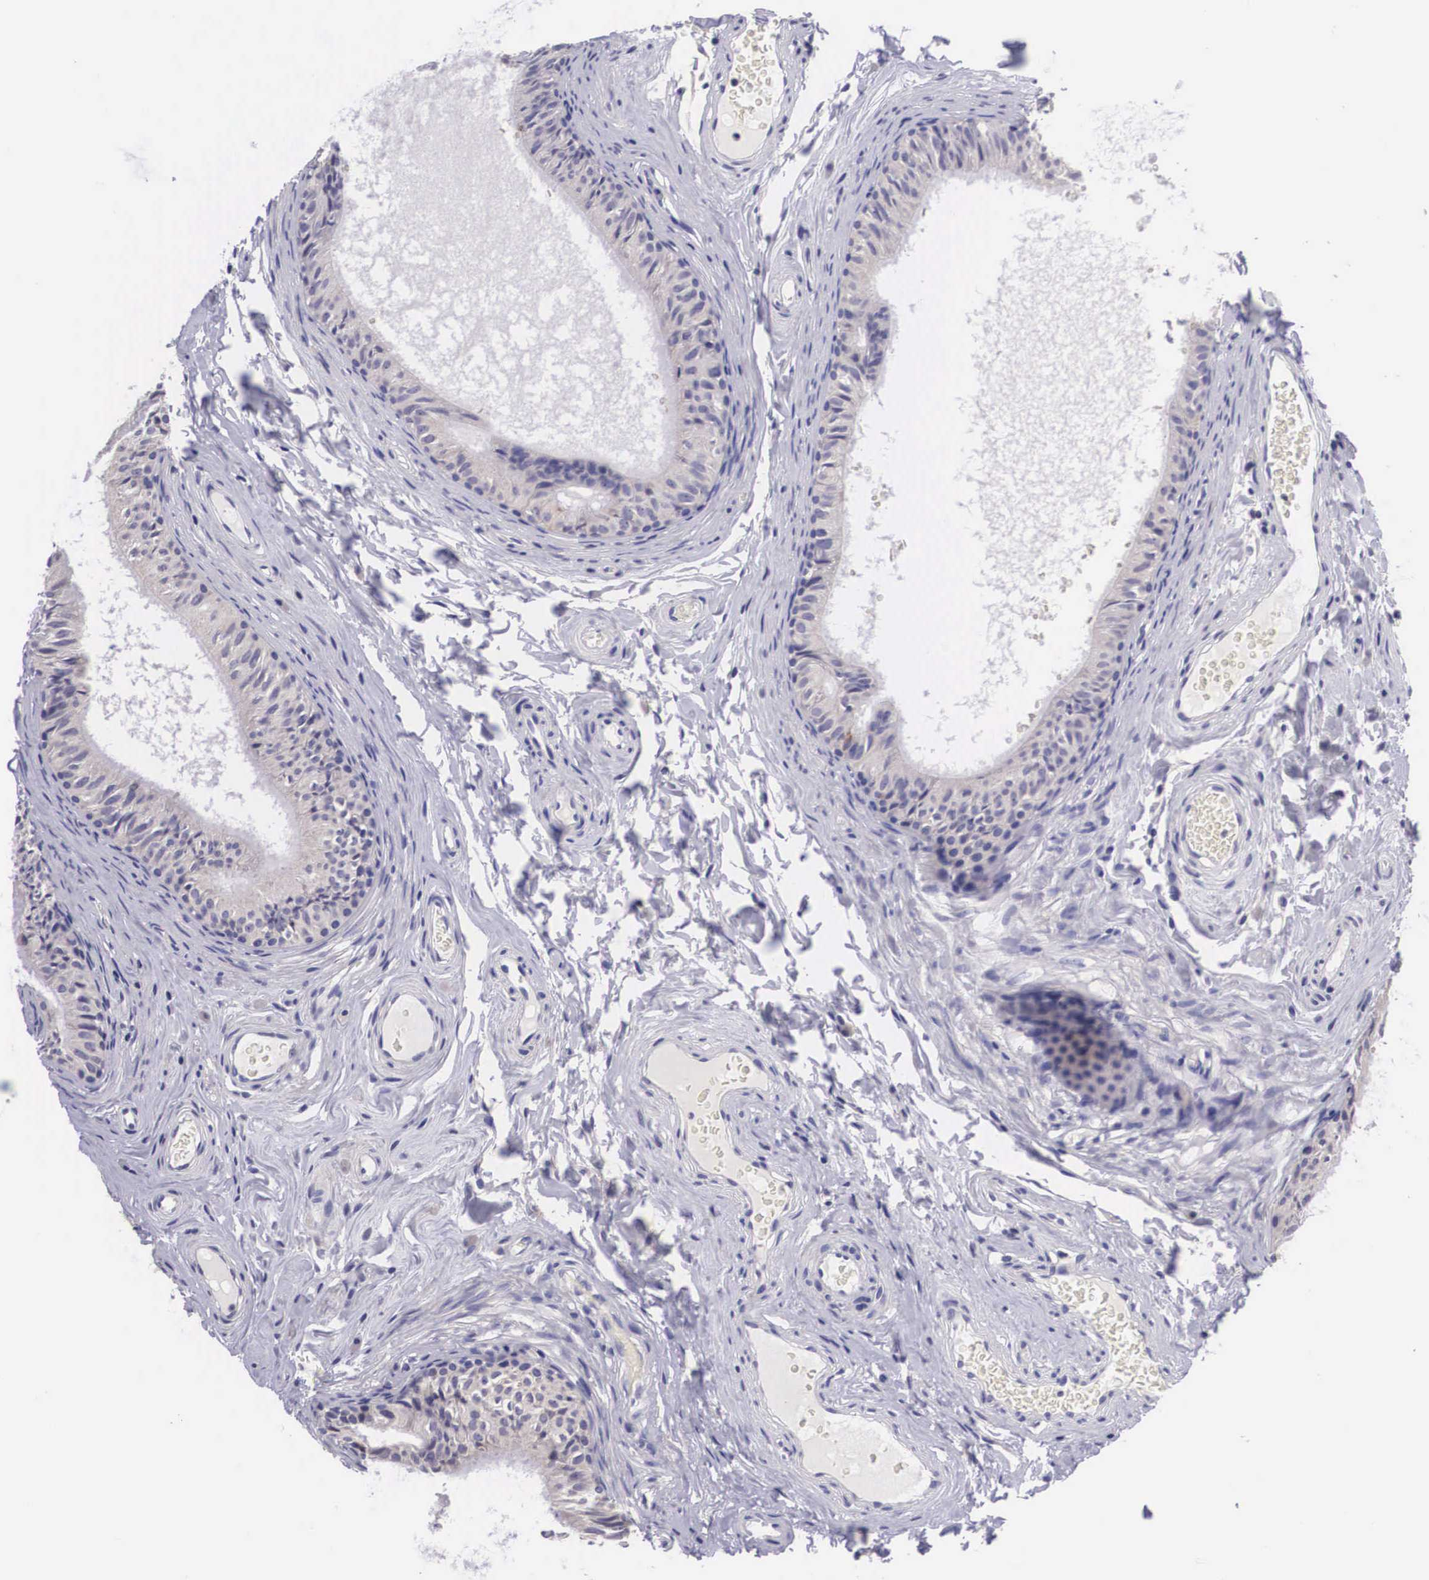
{"staining": {"intensity": "weak", "quantity": "25%-75%", "location": "cytoplasmic/membranous"}, "tissue": "epididymis", "cell_type": "Glandular cells", "image_type": "normal", "snomed": [{"axis": "morphology", "description": "Normal tissue, NOS"}, {"axis": "topography", "description": "Epididymis"}], "caption": "Glandular cells reveal weak cytoplasmic/membranous staining in about 25%-75% of cells in benign epididymis.", "gene": "ARG2", "patient": {"sex": "male", "age": 23}}